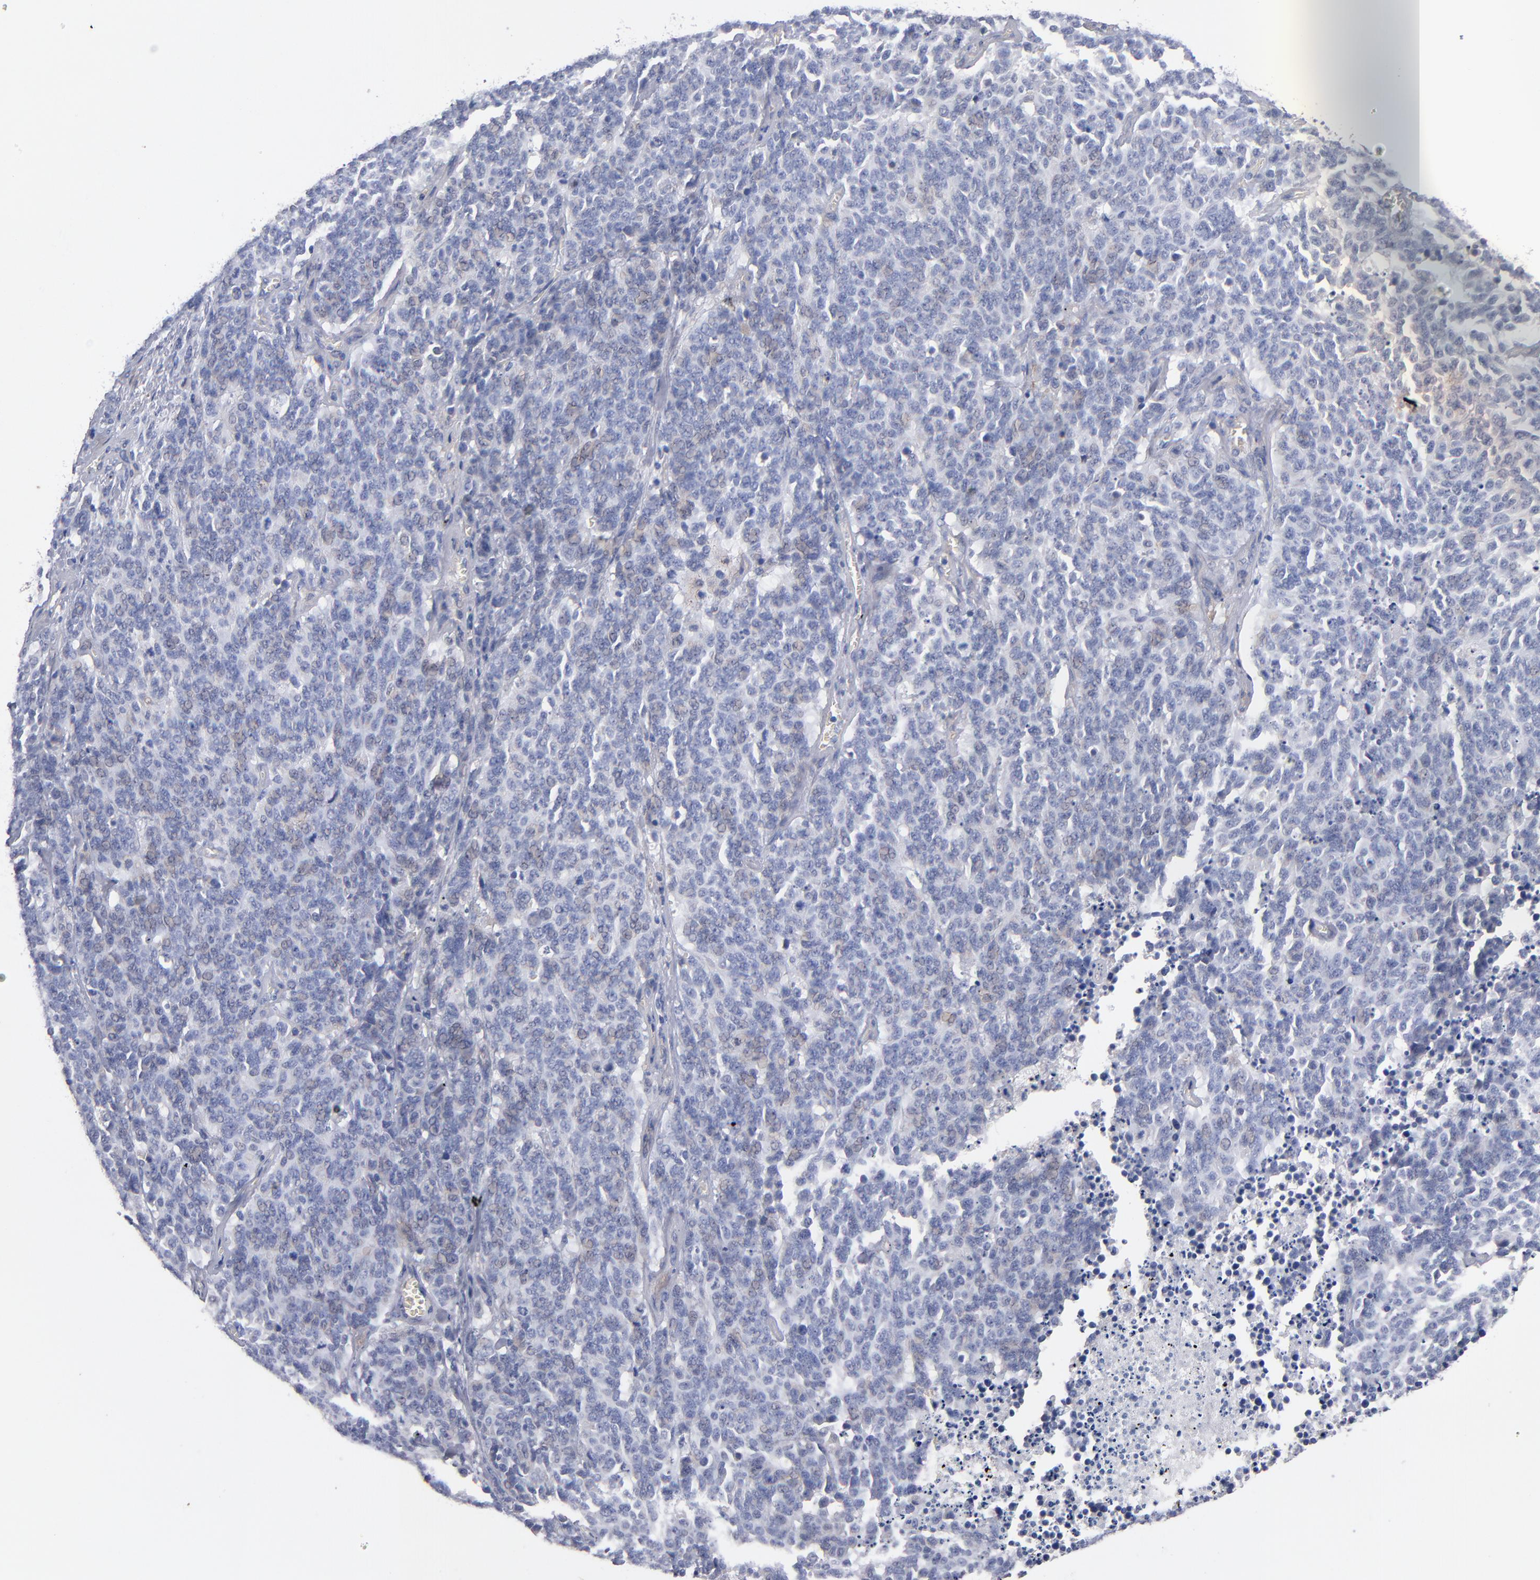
{"staining": {"intensity": "negative", "quantity": "none", "location": "none"}, "tissue": "lung cancer", "cell_type": "Tumor cells", "image_type": "cancer", "snomed": [{"axis": "morphology", "description": "Neoplasm, malignant, NOS"}, {"axis": "topography", "description": "Lung"}], "caption": "Tumor cells are negative for brown protein staining in lung cancer.", "gene": "PLSCR4", "patient": {"sex": "female", "age": 58}}